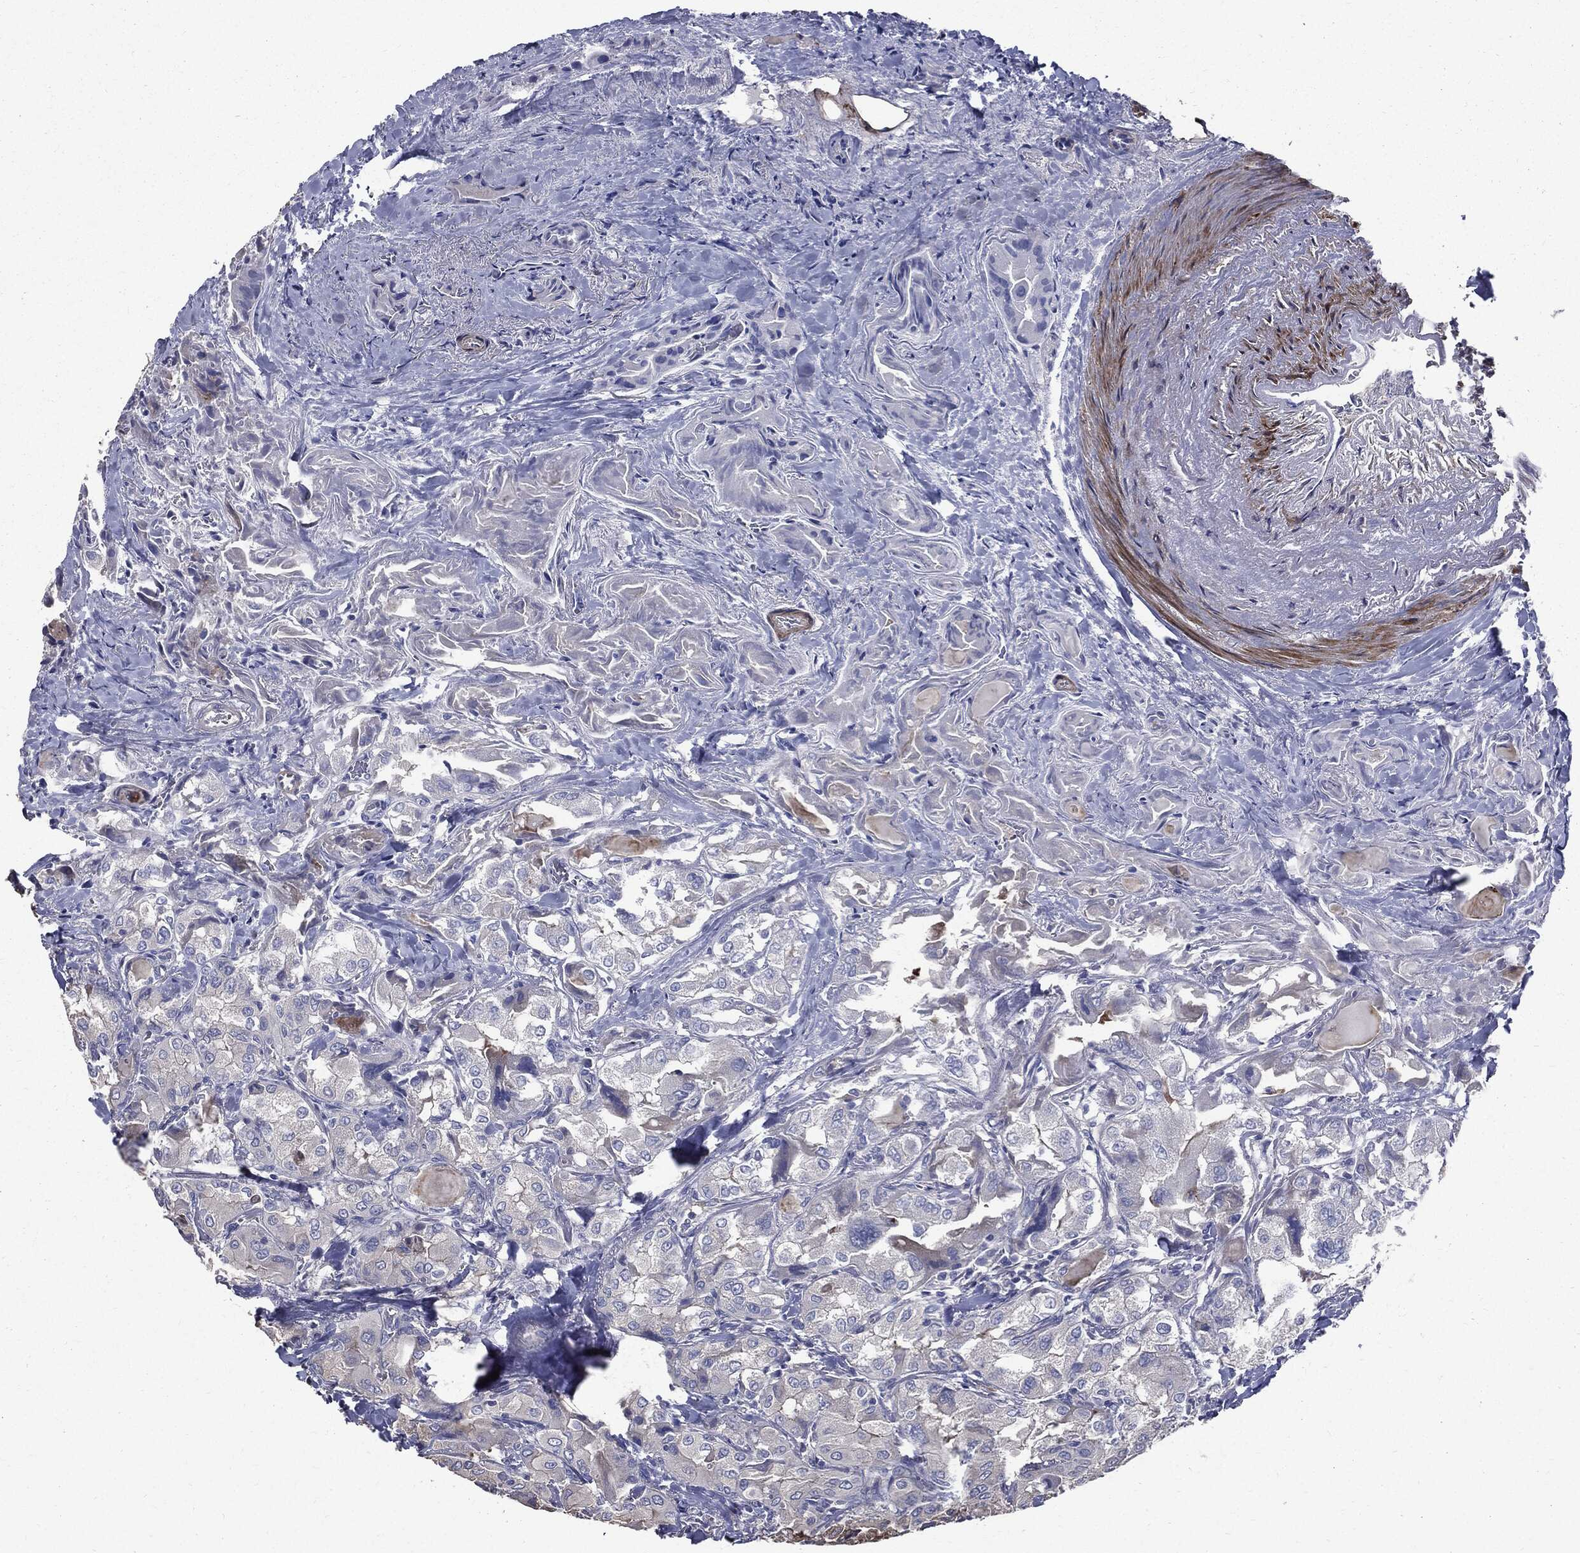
{"staining": {"intensity": "moderate", "quantity": "25%-75%", "location": "cytoplasmic/membranous"}, "tissue": "thyroid cancer", "cell_type": "Tumor cells", "image_type": "cancer", "snomed": [{"axis": "morphology", "description": "Normal tissue, NOS"}, {"axis": "morphology", "description": "Papillary adenocarcinoma, NOS"}, {"axis": "topography", "description": "Thyroid gland"}], "caption": "Thyroid cancer (papillary adenocarcinoma) tissue demonstrates moderate cytoplasmic/membranous staining in approximately 25%-75% of tumor cells (brown staining indicates protein expression, while blue staining denotes nuclei).", "gene": "PDCD6IP", "patient": {"sex": "female", "age": 66}}